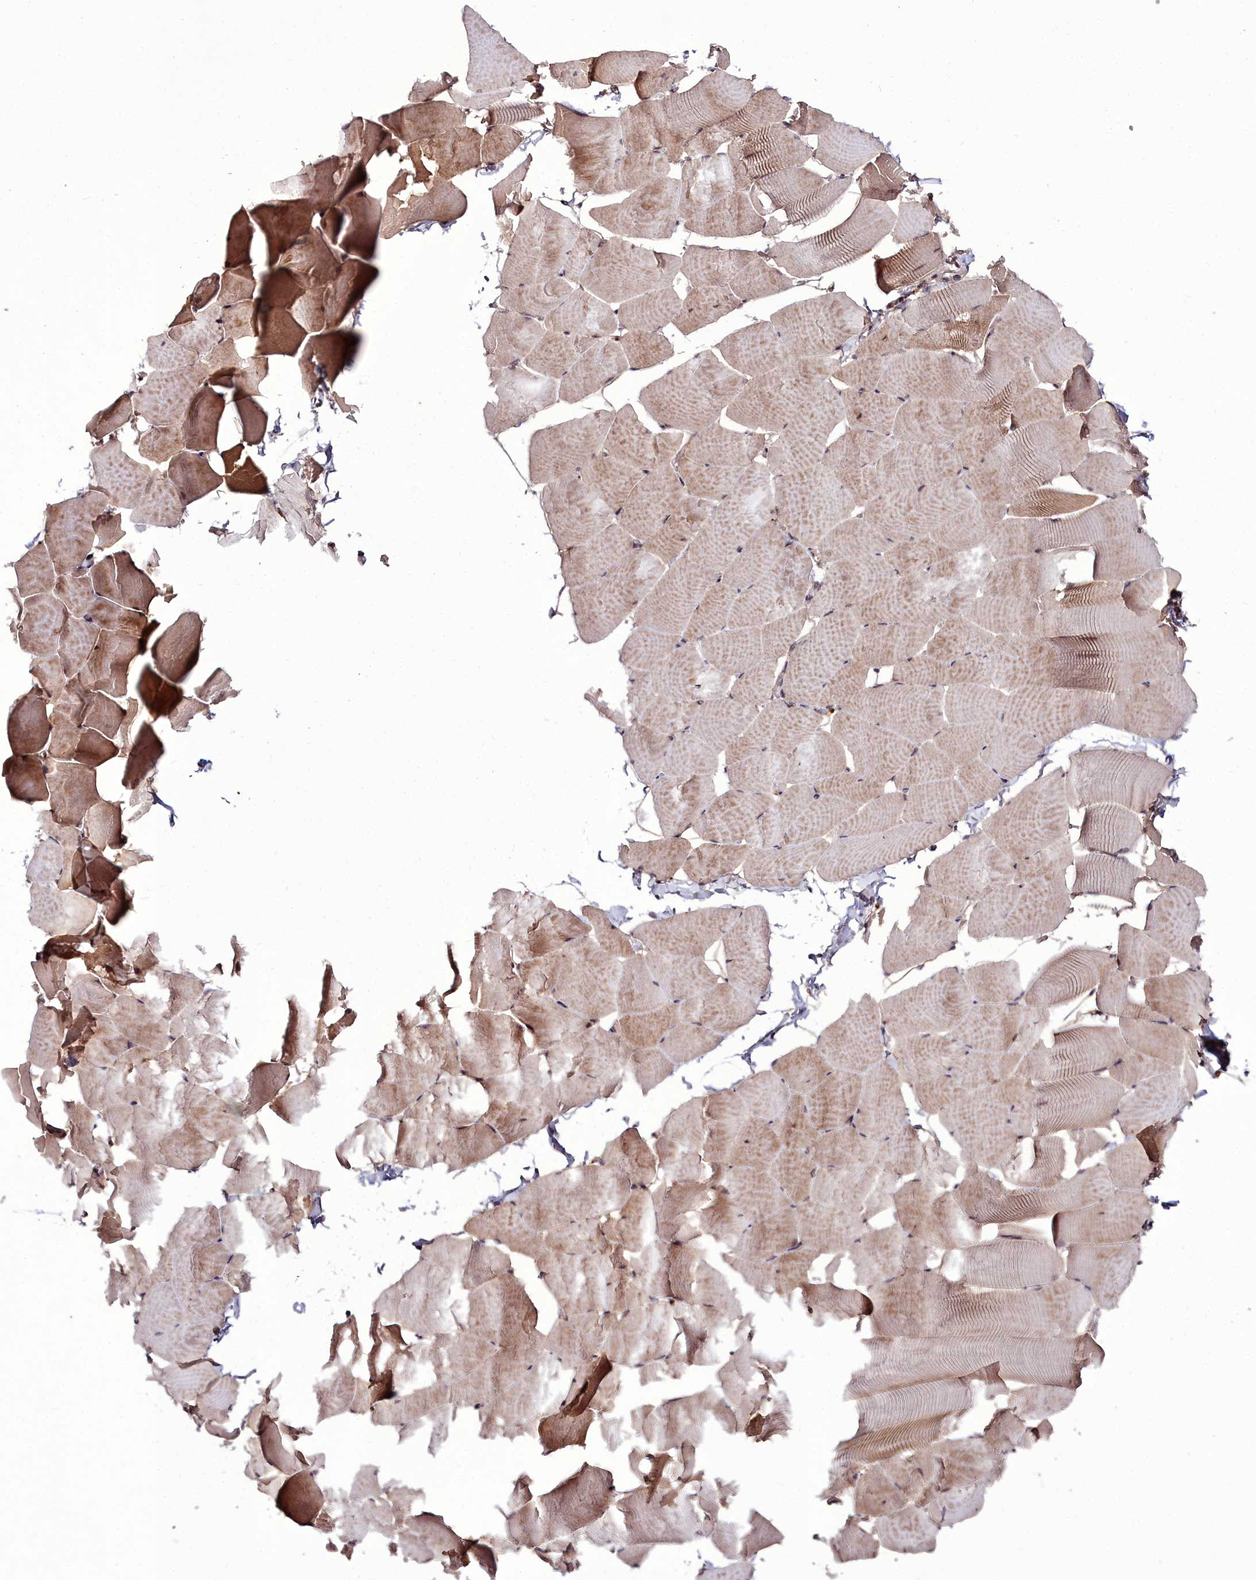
{"staining": {"intensity": "moderate", "quantity": ">75%", "location": "cytoplasmic/membranous,nuclear"}, "tissue": "skeletal muscle", "cell_type": "Myocytes", "image_type": "normal", "snomed": [{"axis": "morphology", "description": "Normal tissue, NOS"}, {"axis": "topography", "description": "Skeletal muscle"}], "caption": "High-magnification brightfield microscopy of benign skeletal muscle stained with DAB (brown) and counterstained with hematoxylin (blue). myocytes exhibit moderate cytoplasmic/membranous,nuclear positivity is identified in about>75% of cells.", "gene": "CXXC1", "patient": {"sex": "male", "age": 25}}